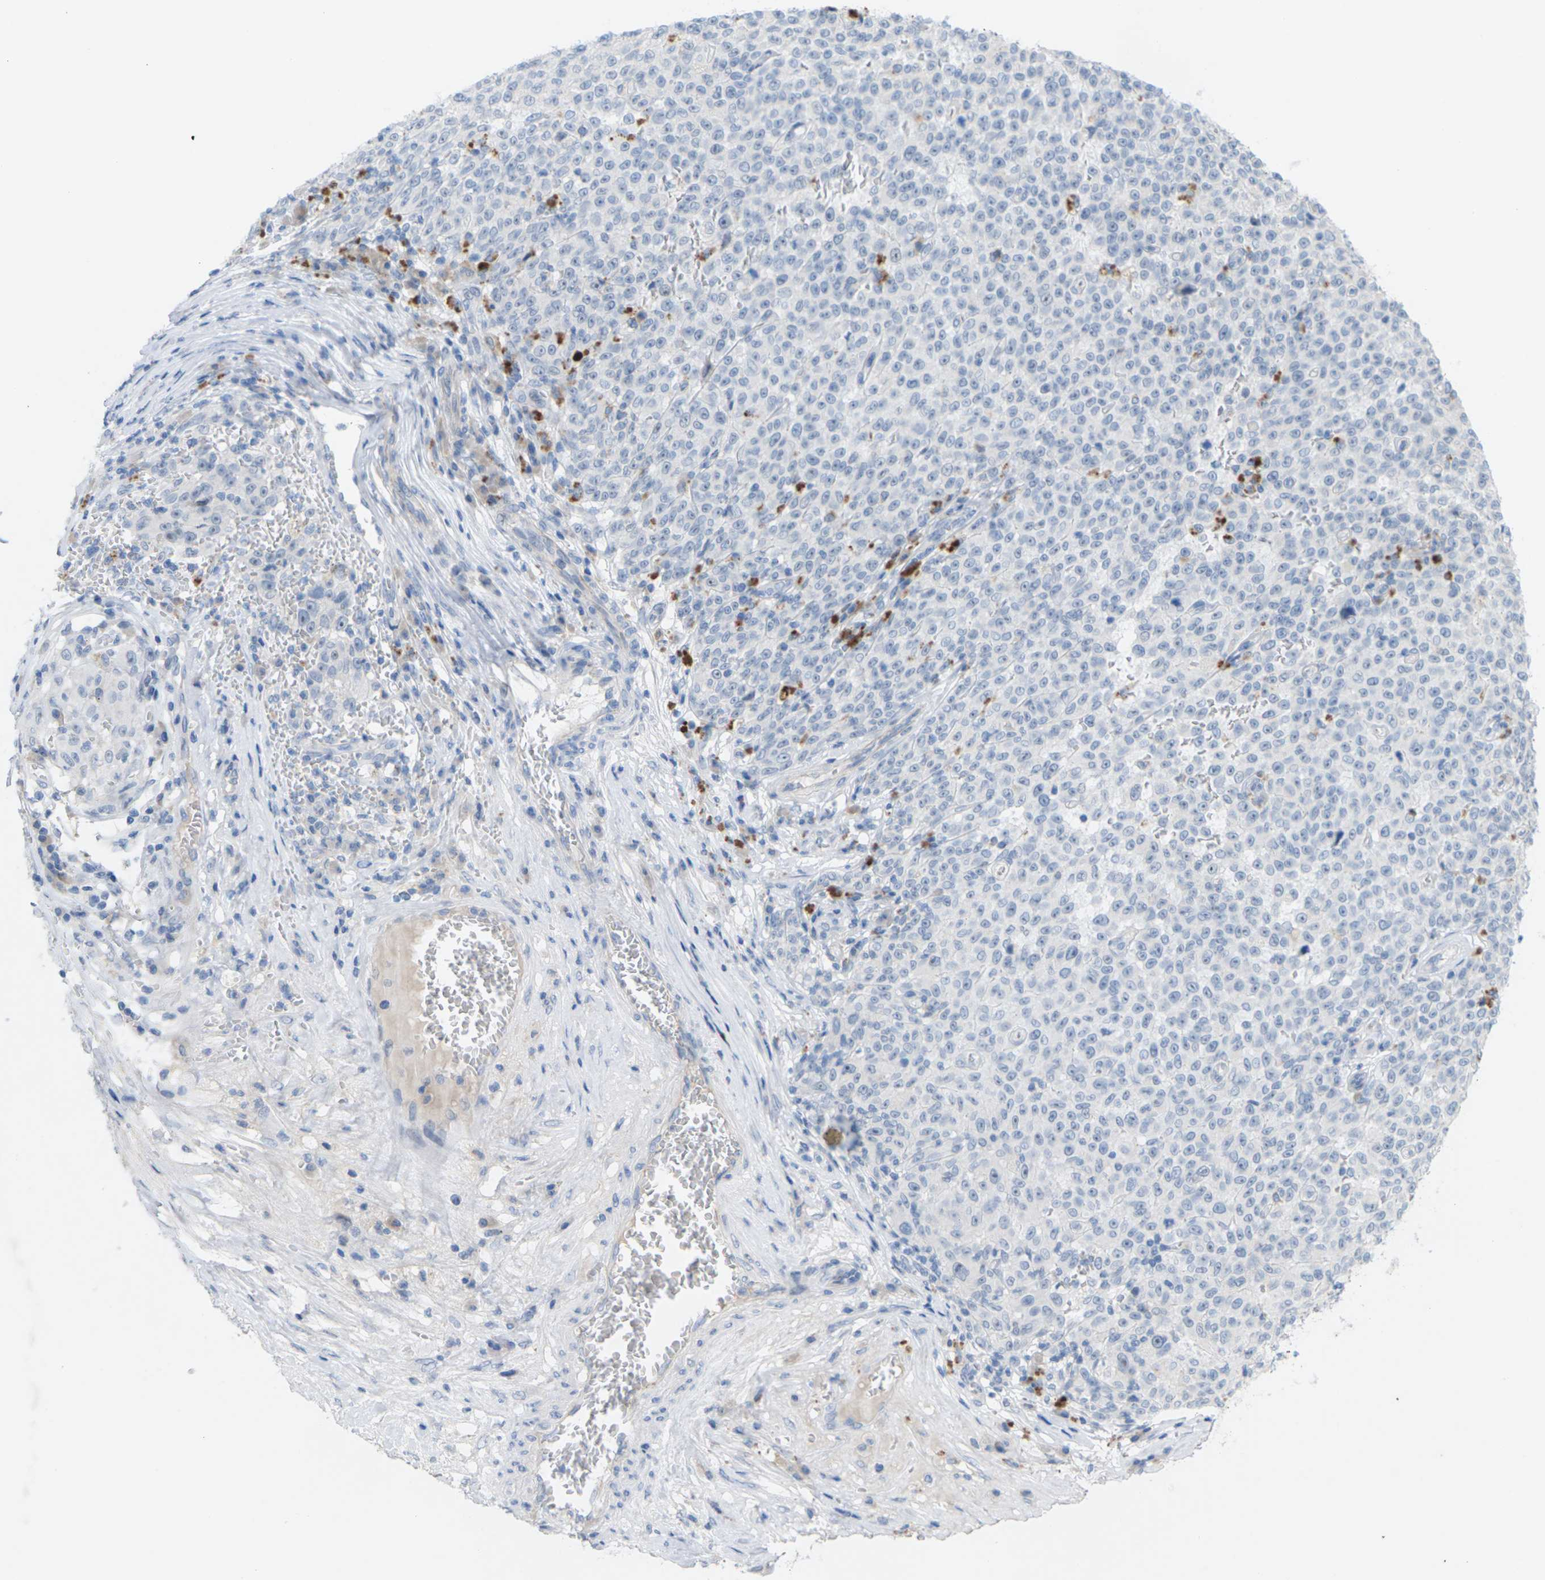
{"staining": {"intensity": "negative", "quantity": "none", "location": "none"}, "tissue": "melanoma", "cell_type": "Tumor cells", "image_type": "cancer", "snomed": [{"axis": "morphology", "description": "Malignant melanoma, NOS"}, {"axis": "topography", "description": "Skin"}], "caption": "Human malignant melanoma stained for a protein using IHC shows no positivity in tumor cells.", "gene": "CLDN3", "patient": {"sex": "female", "age": 82}}